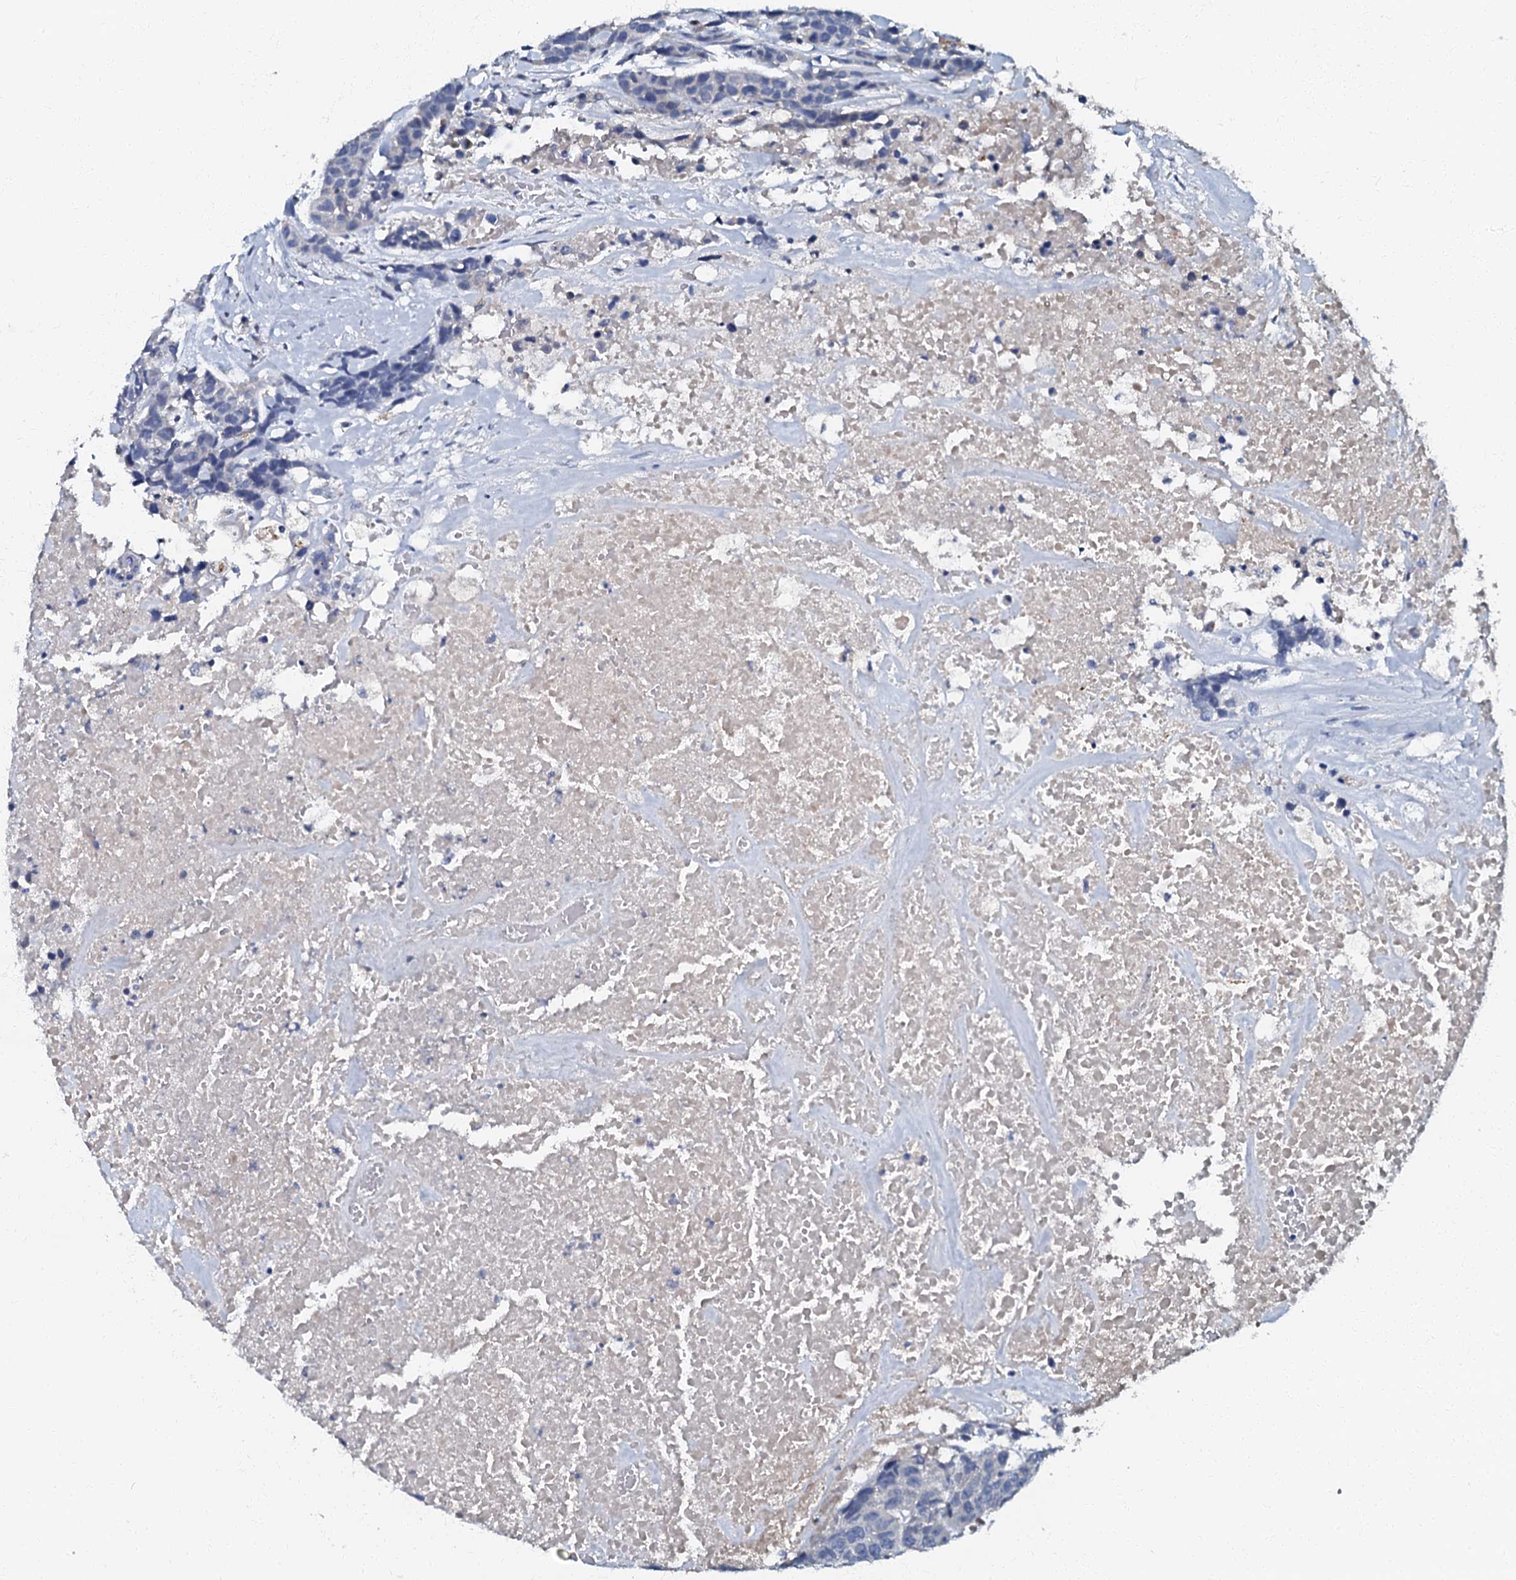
{"staining": {"intensity": "negative", "quantity": "none", "location": "none"}, "tissue": "head and neck cancer", "cell_type": "Tumor cells", "image_type": "cancer", "snomed": [{"axis": "morphology", "description": "Squamous cell carcinoma, NOS"}, {"axis": "topography", "description": "Head-Neck"}], "caption": "Immunohistochemical staining of head and neck squamous cell carcinoma demonstrates no significant expression in tumor cells. (IHC, brightfield microscopy, high magnification).", "gene": "OLAH", "patient": {"sex": "male", "age": 66}}